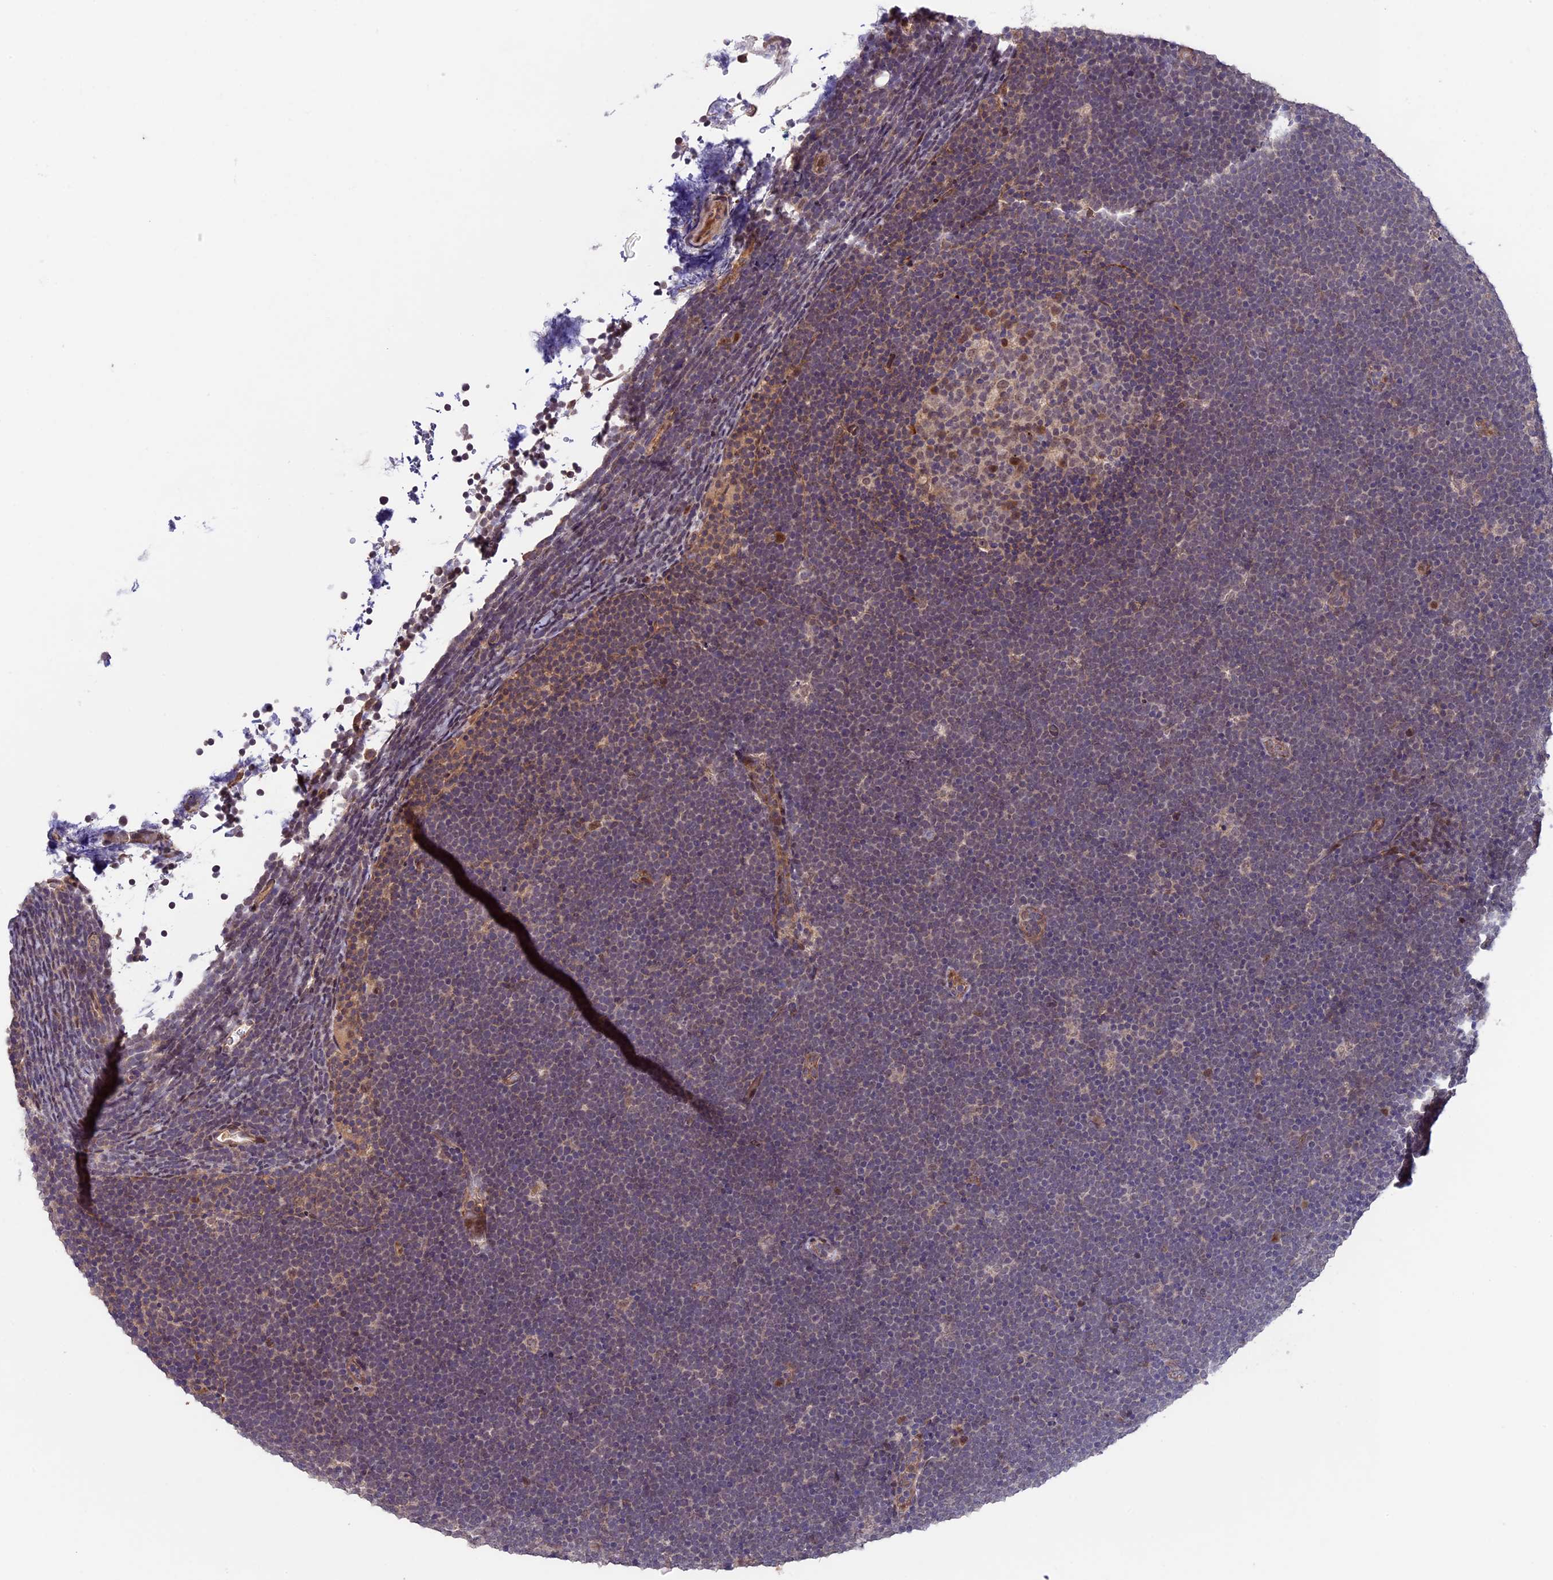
{"staining": {"intensity": "weak", "quantity": "<25%", "location": "nuclear"}, "tissue": "lymphoma", "cell_type": "Tumor cells", "image_type": "cancer", "snomed": [{"axis": "morphology", "description": "Malignant lymphoma, non-Hodgkin's type, High grade"}, {"axis": "topography", "description": "Lymph node"}], "caption": "Immunohistochemistry histopathology image of malignant lymphoma, non-Hodgkin's type (high-grade) stained for a protein (brown), which exhibits no staining in tumor cells.", "gene": "SIPA1L3", "patient": {"sex": "male", "age": 13}}